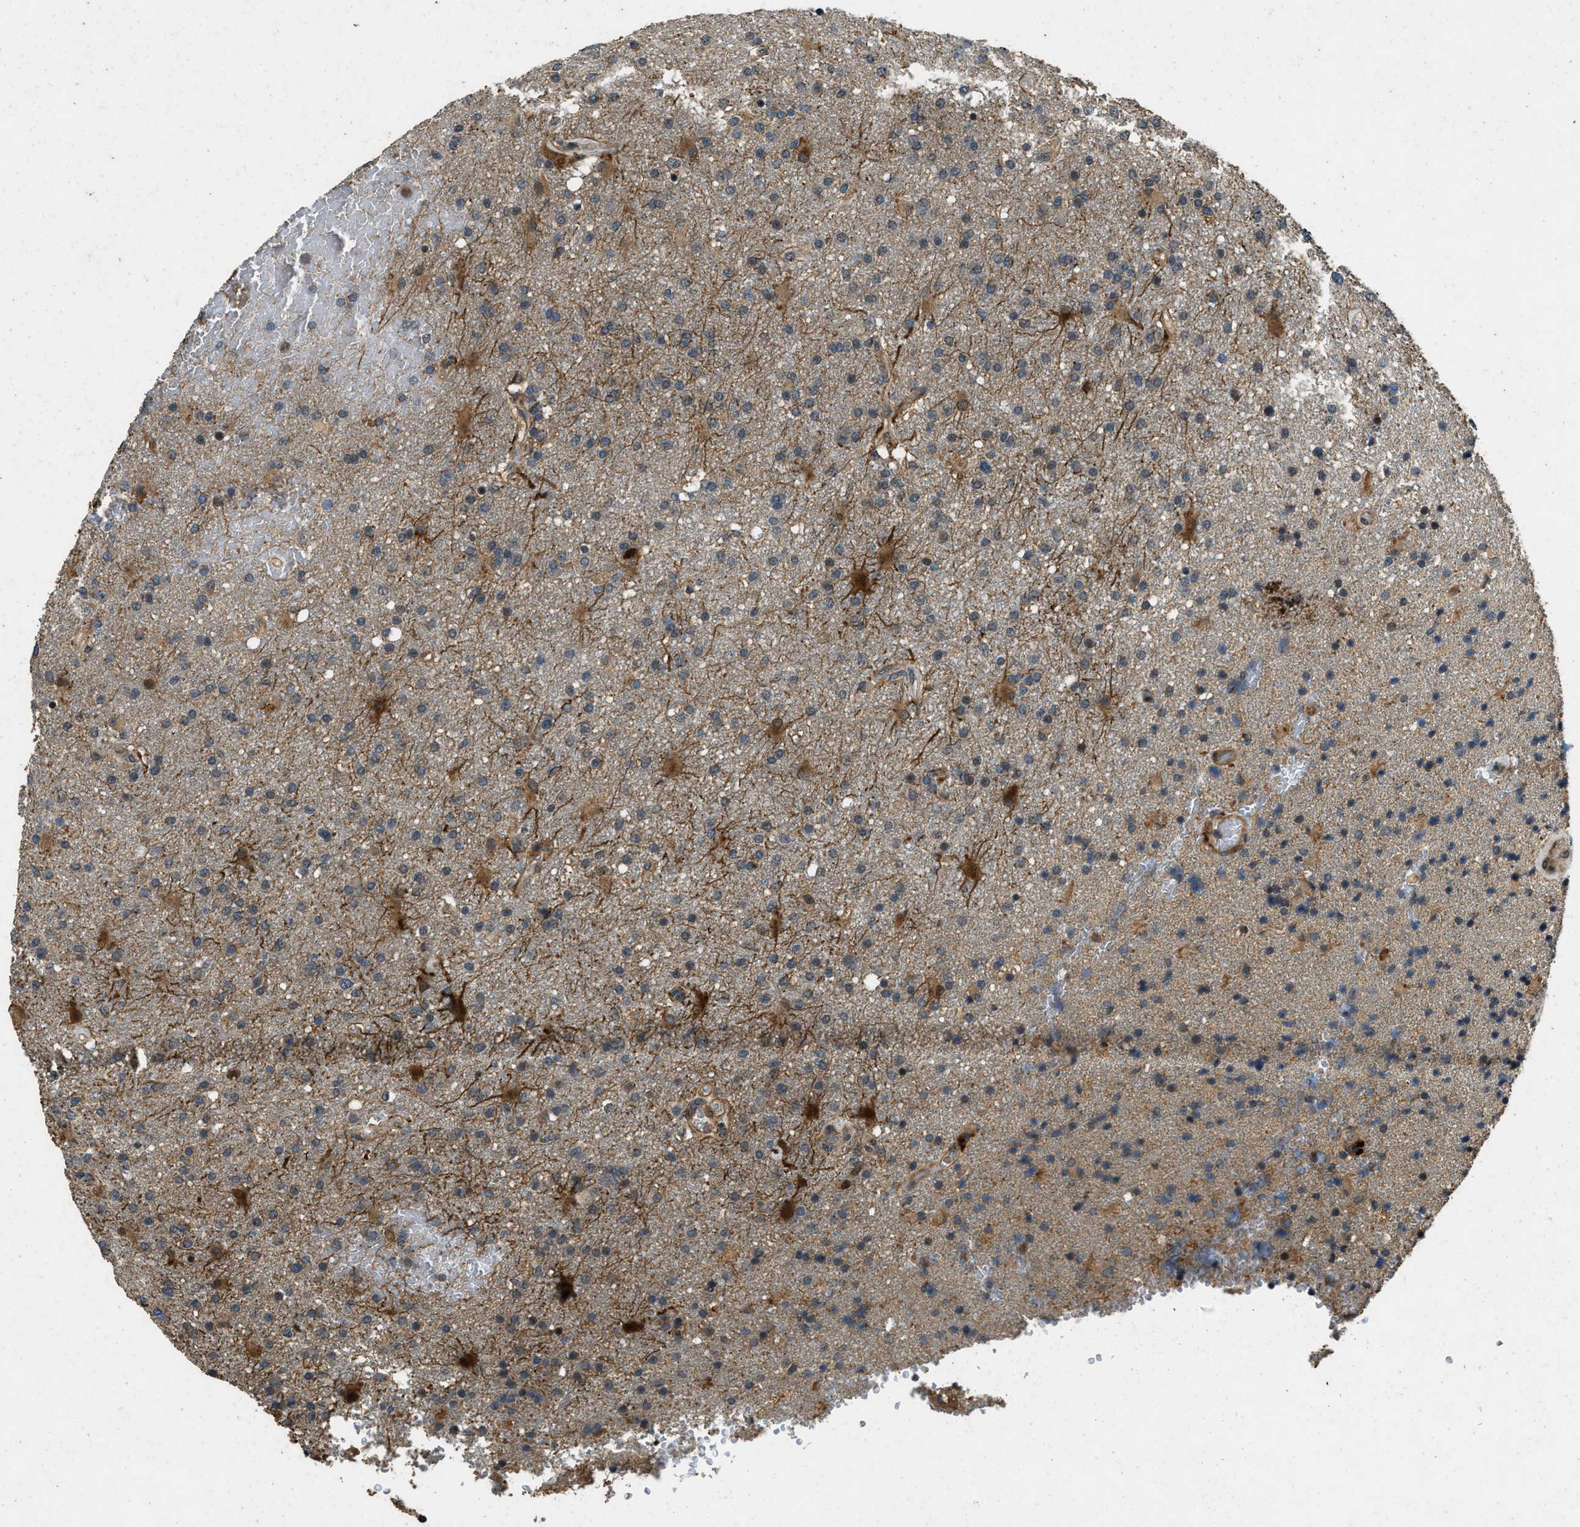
{"staining": {"intensity": "weak", "quantity": "<25%", "location": "cytoplasmic/membranous"}, "tissue": "glioma", "cell_type": "Tumor cells", "image_type": "cancer", "snomed": [{"axis": "morphology", "description": "Glioma, malignant, High grade"}, {"axis": "topography", "description": "Brain"}], "caption": "IHC of malignant high-grade glioma exhibits no expression in tumor cells.", "gene": "ATP8B1", "patient": {"sex": "male", "age": 72}}